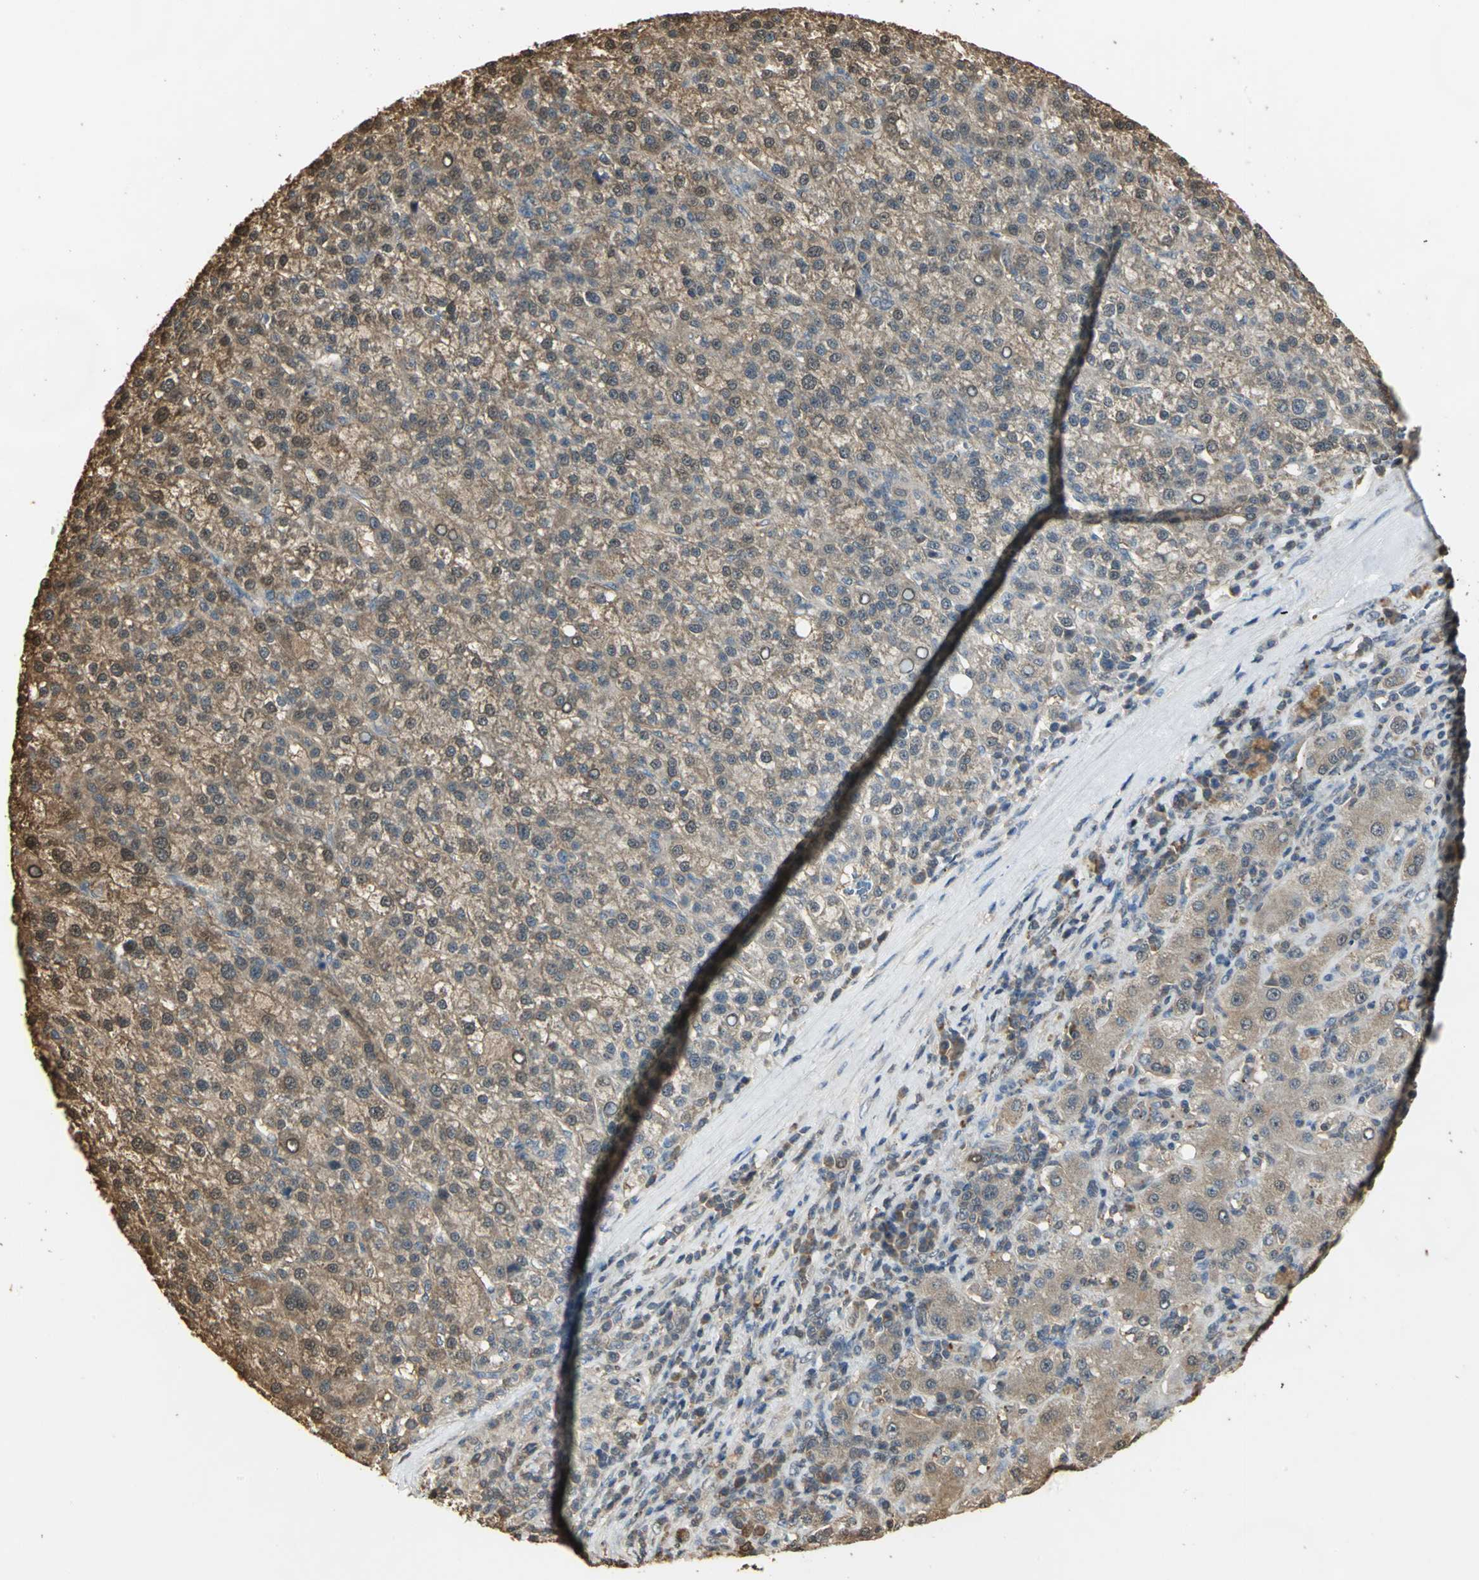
{"staining": {"intensity": "moderate", "quantity": ">75%", "location": "cytoplasmic/membranous"}, "tissue": "liver cancer", "cell_type": "Tumor cells", "image_type": "cancer", "snomed": [{"axis": "morphology", "description": "Carcinoma, Hepatocellular, NOS"}, {"axis": "topography", "description": "Liver"}], "caption": "IHC image of liver cancer stained for a protein (brown), which reveals medium levels of moderate cytoplasmic/membranous staining in approximately >75% of tumor cells.", "gene": "PARK7", "patient": {"sex": "female", "age": 58}}